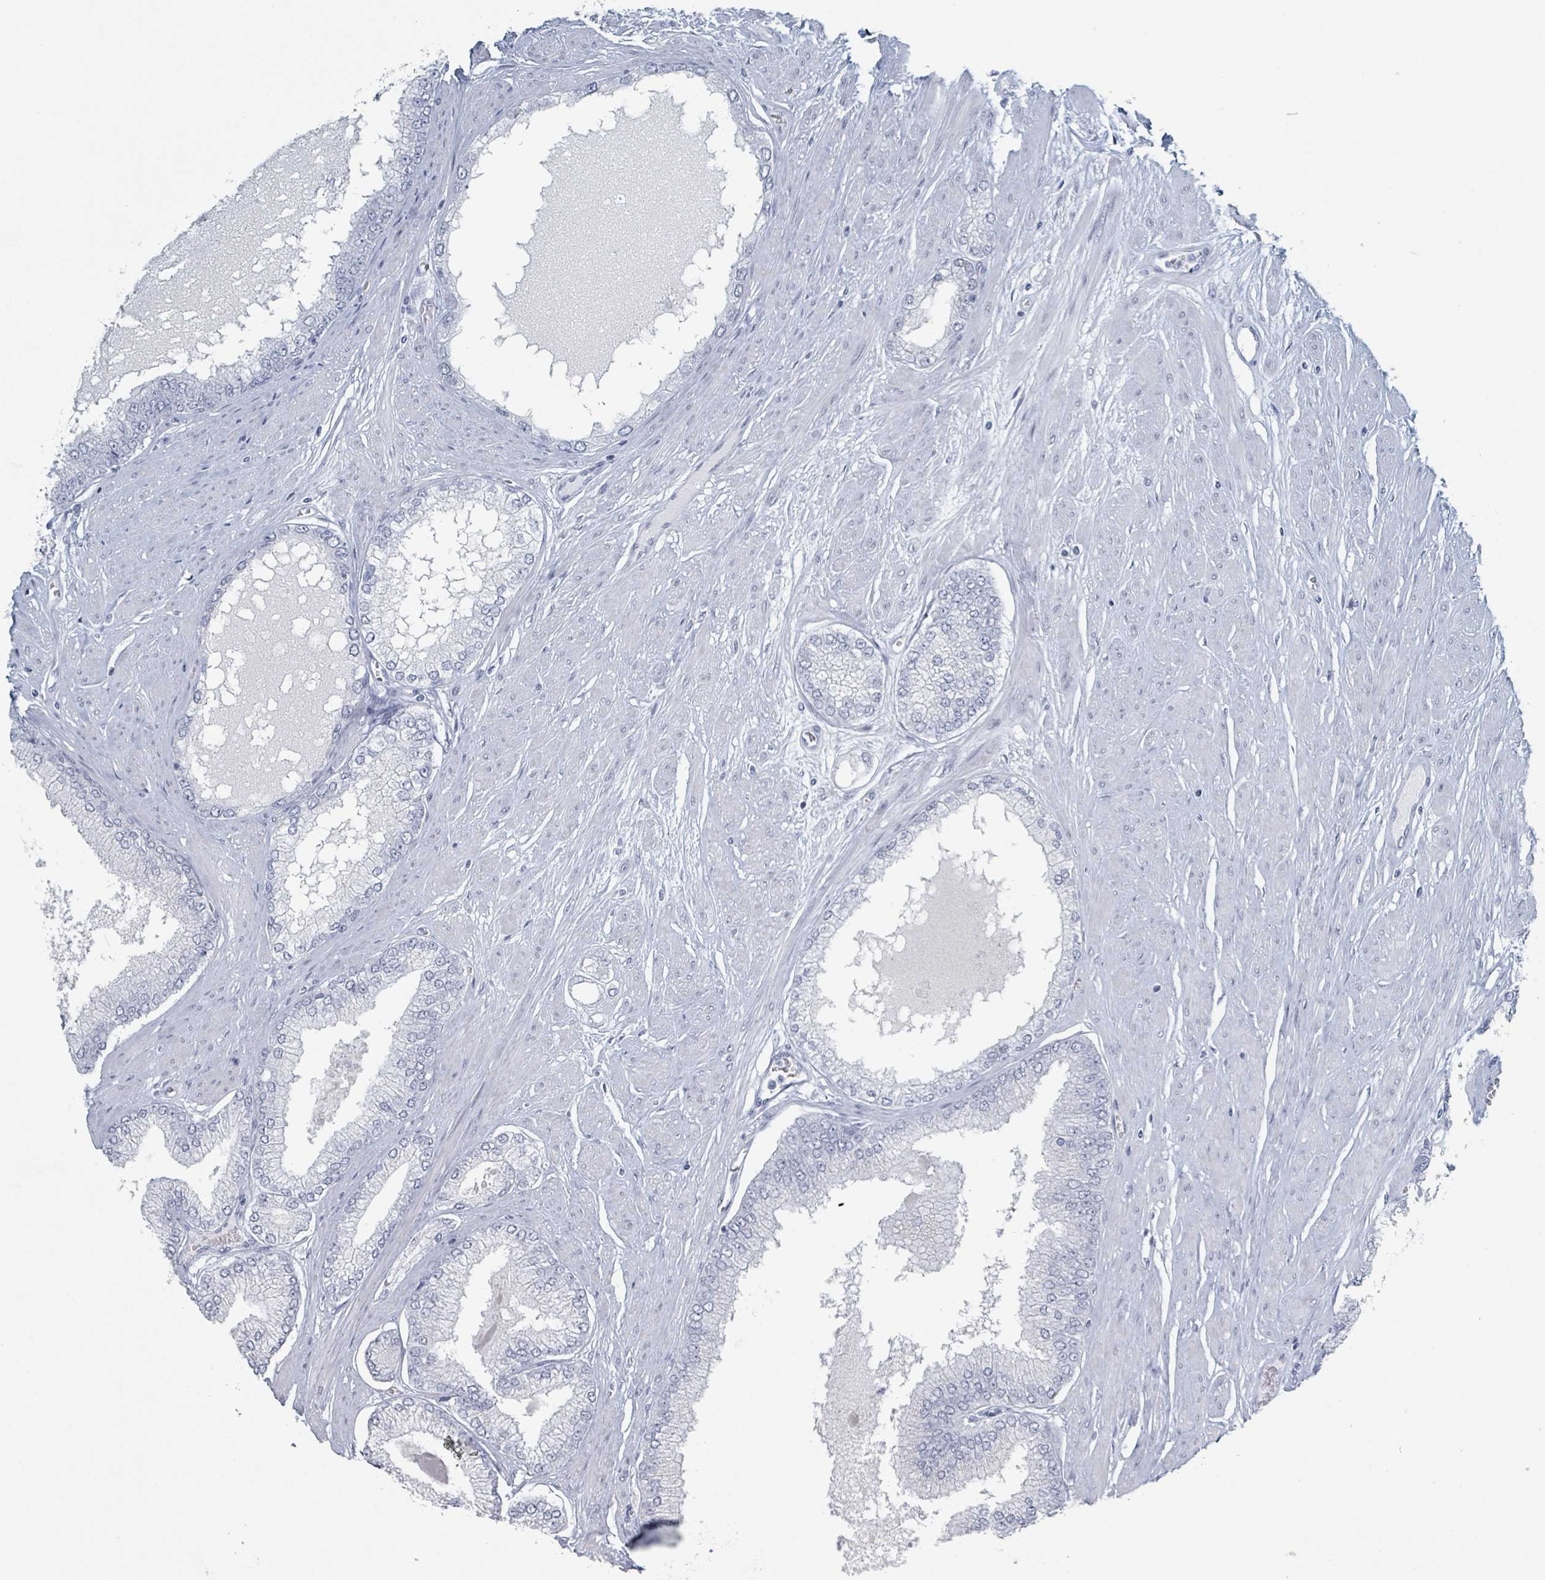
{"staining": {"intensity": "negative", "quantity": "none", "location": "none"}, "tissue": "prostate cancer", "cell_type": "Tumor cells", "image_type": "cancer", "snomed": [{"axis": "morphology", "description": "Adenocarcinoma, Low grade"}, {"axis": "topography", "description": "Prostate"}], "caption": "IHC of prostate cancer (low-grade adenocarcinoma) demonstrates no staining in tumor cells. (DAB (3,3'-diaminobenzidine) IHC, high magnification).", "gene": "GPR15LG", "patient": {"sex": "male", "age": 55}}